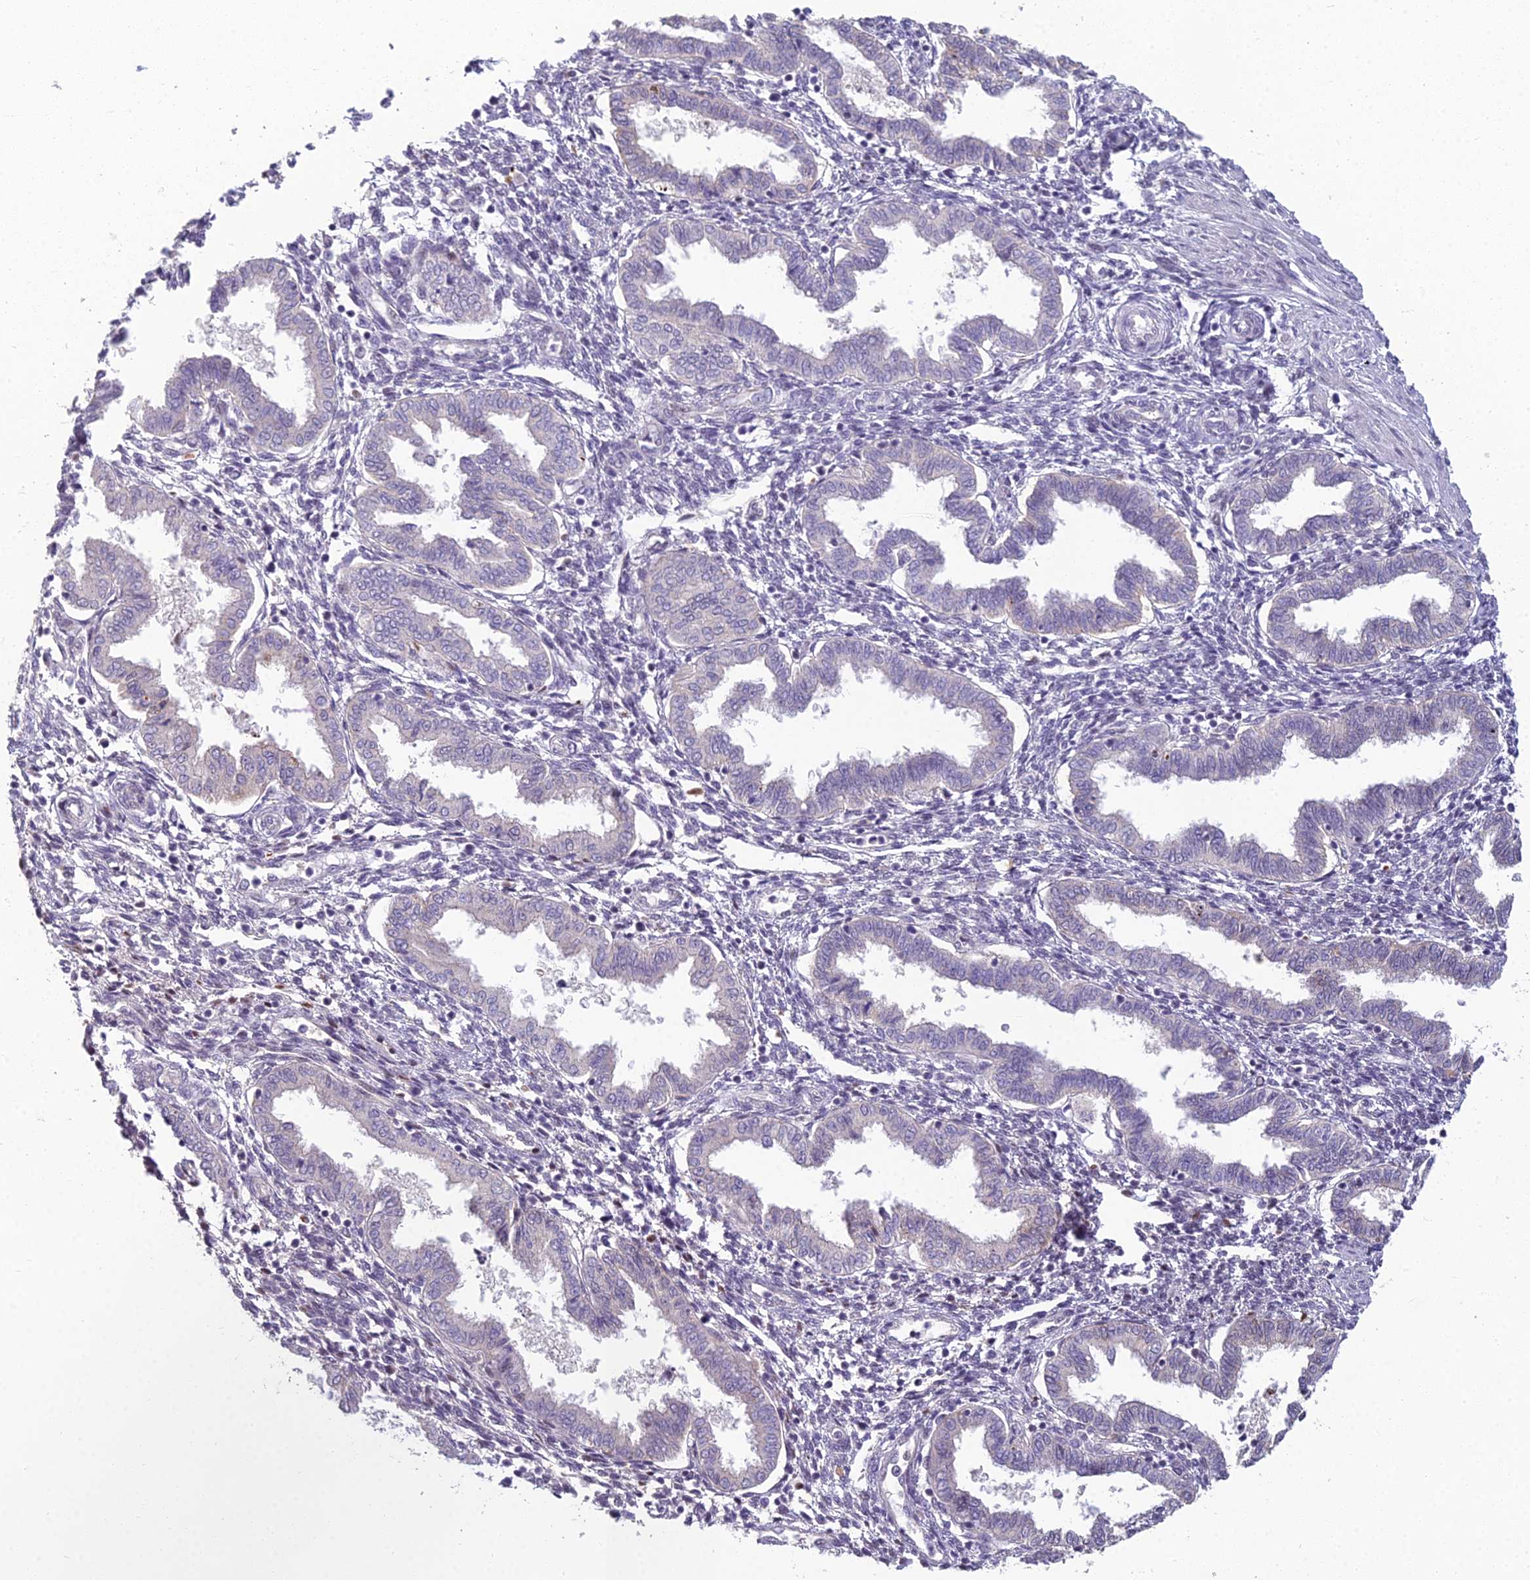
{"staining": {"intensity": "moderate", "quantity": "<25%", "location": "nuclear"}, "tissue": "endometrium", "cell_type": "Cells in endometrial stroma", "image_type": "normal", "snomed": [{"axis": "morphology", "description": "Normal tissue, NOS"}, {"axis": "topography", "description": "Endometrium"}], "caption": "Brown immunohistochemical staining in benign endometrium exhibits moderate nuclear positivity in approximately <25% of cells in endometrial stroma. The staining is performed using DAB brown chromogen to label protein expression. The nuclei are counter-stained blue using hematoxylin.", "gene": "ABHD17A", "patient": {"sex": "female", "age": 33}}